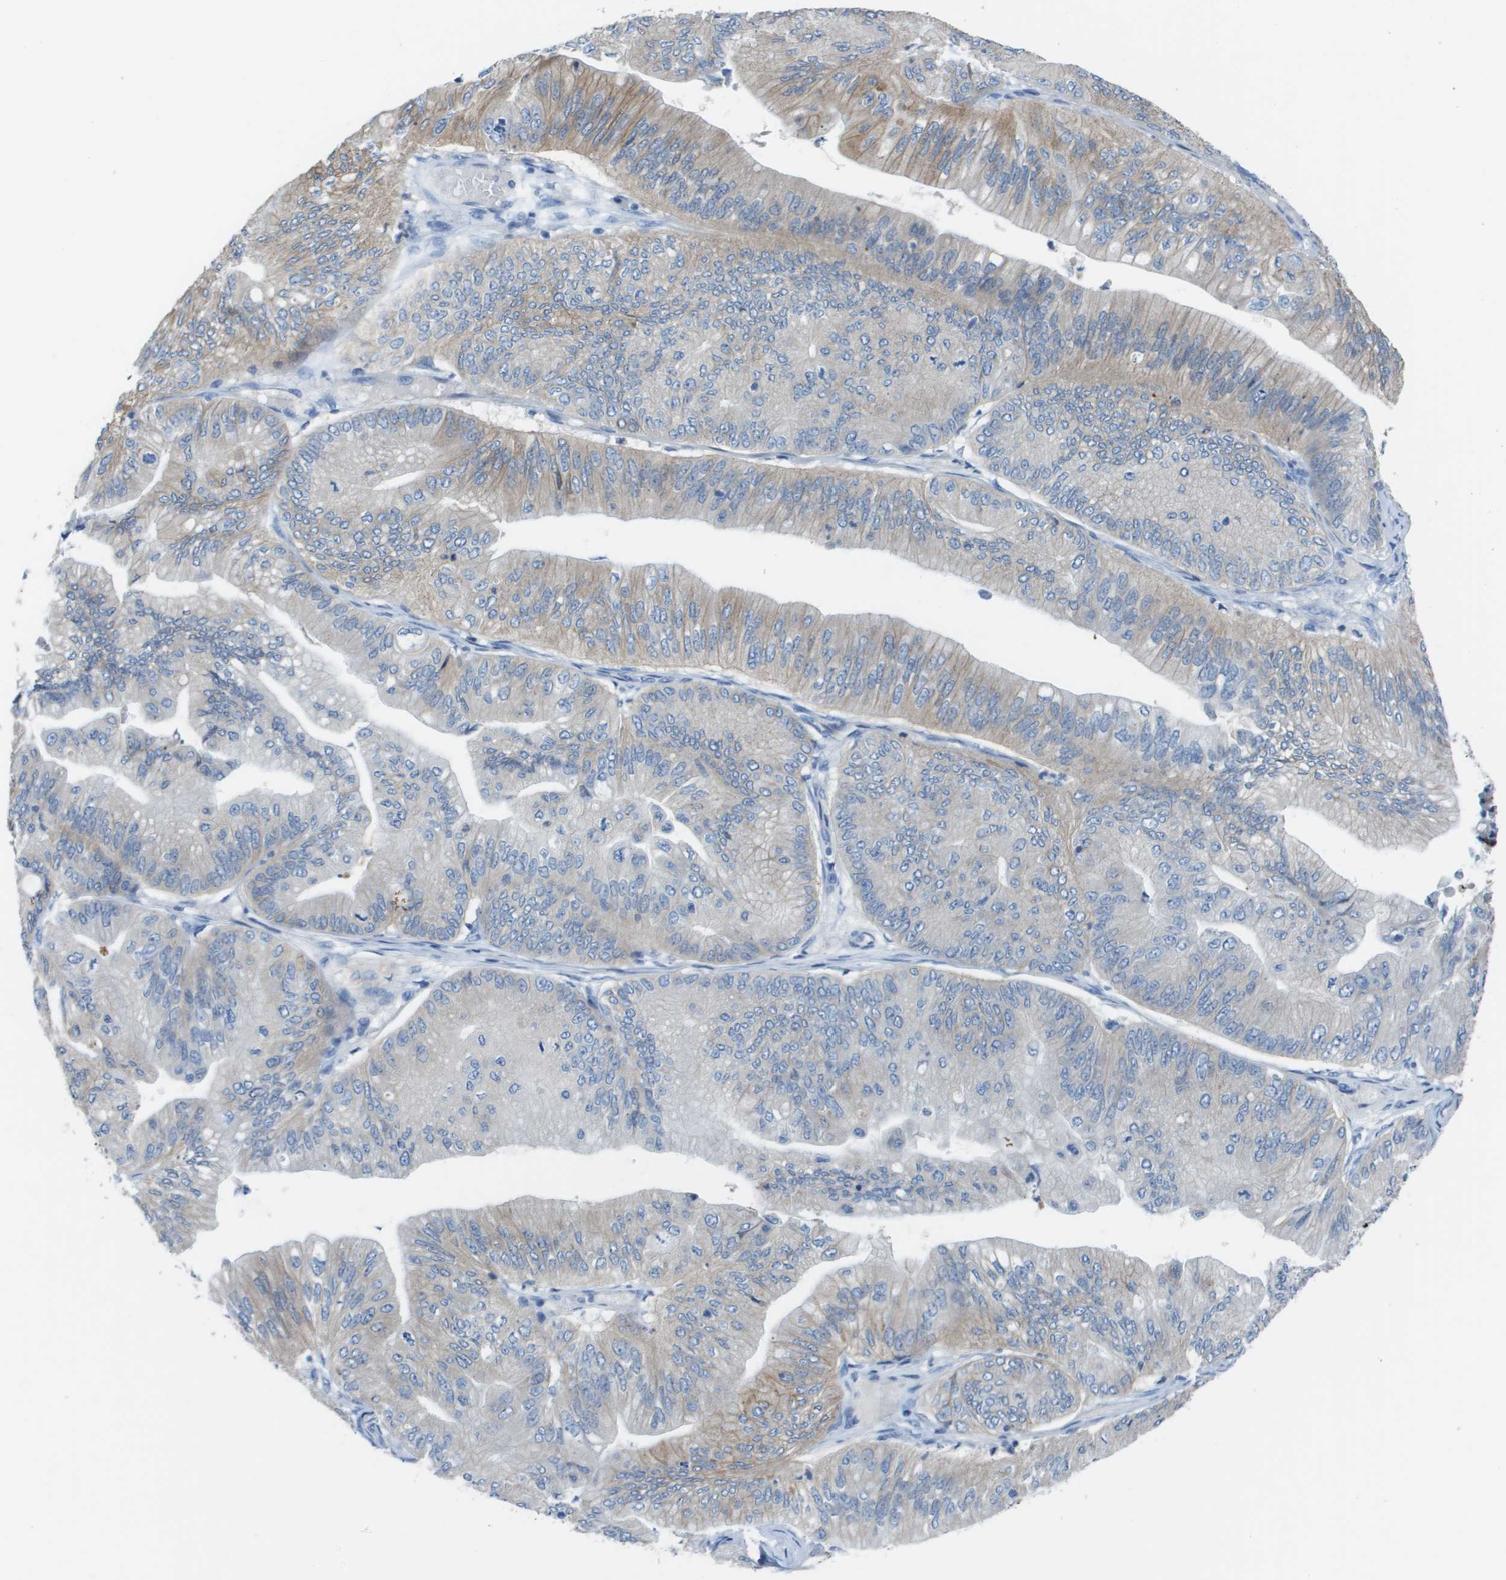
{"staining": {"intensity": "weak", "quantity": "<25%", "location": "cytoplasmic/membranous"}, "tissue": "ovarian cancer", "cell_type": "Tumor cells", "image_type": "cancer", "snomed": [{"axis": "morphology", "description": "Cystadenocarcinoma, mucinous, NOS"}, {"axis": "topography", "description": "Ovary"}], "caption": "Protein analysis of ovarian cancer (mucinous cystadenocarcinoma) reveals no significant staining in tumor cells. (DAB (3,3'-diaminobenzidine) immunohistochemistry (IHC) with hematoxylin counter stain).", "gene": "CD46", "patient": {"sex": "female", "age": 61}}